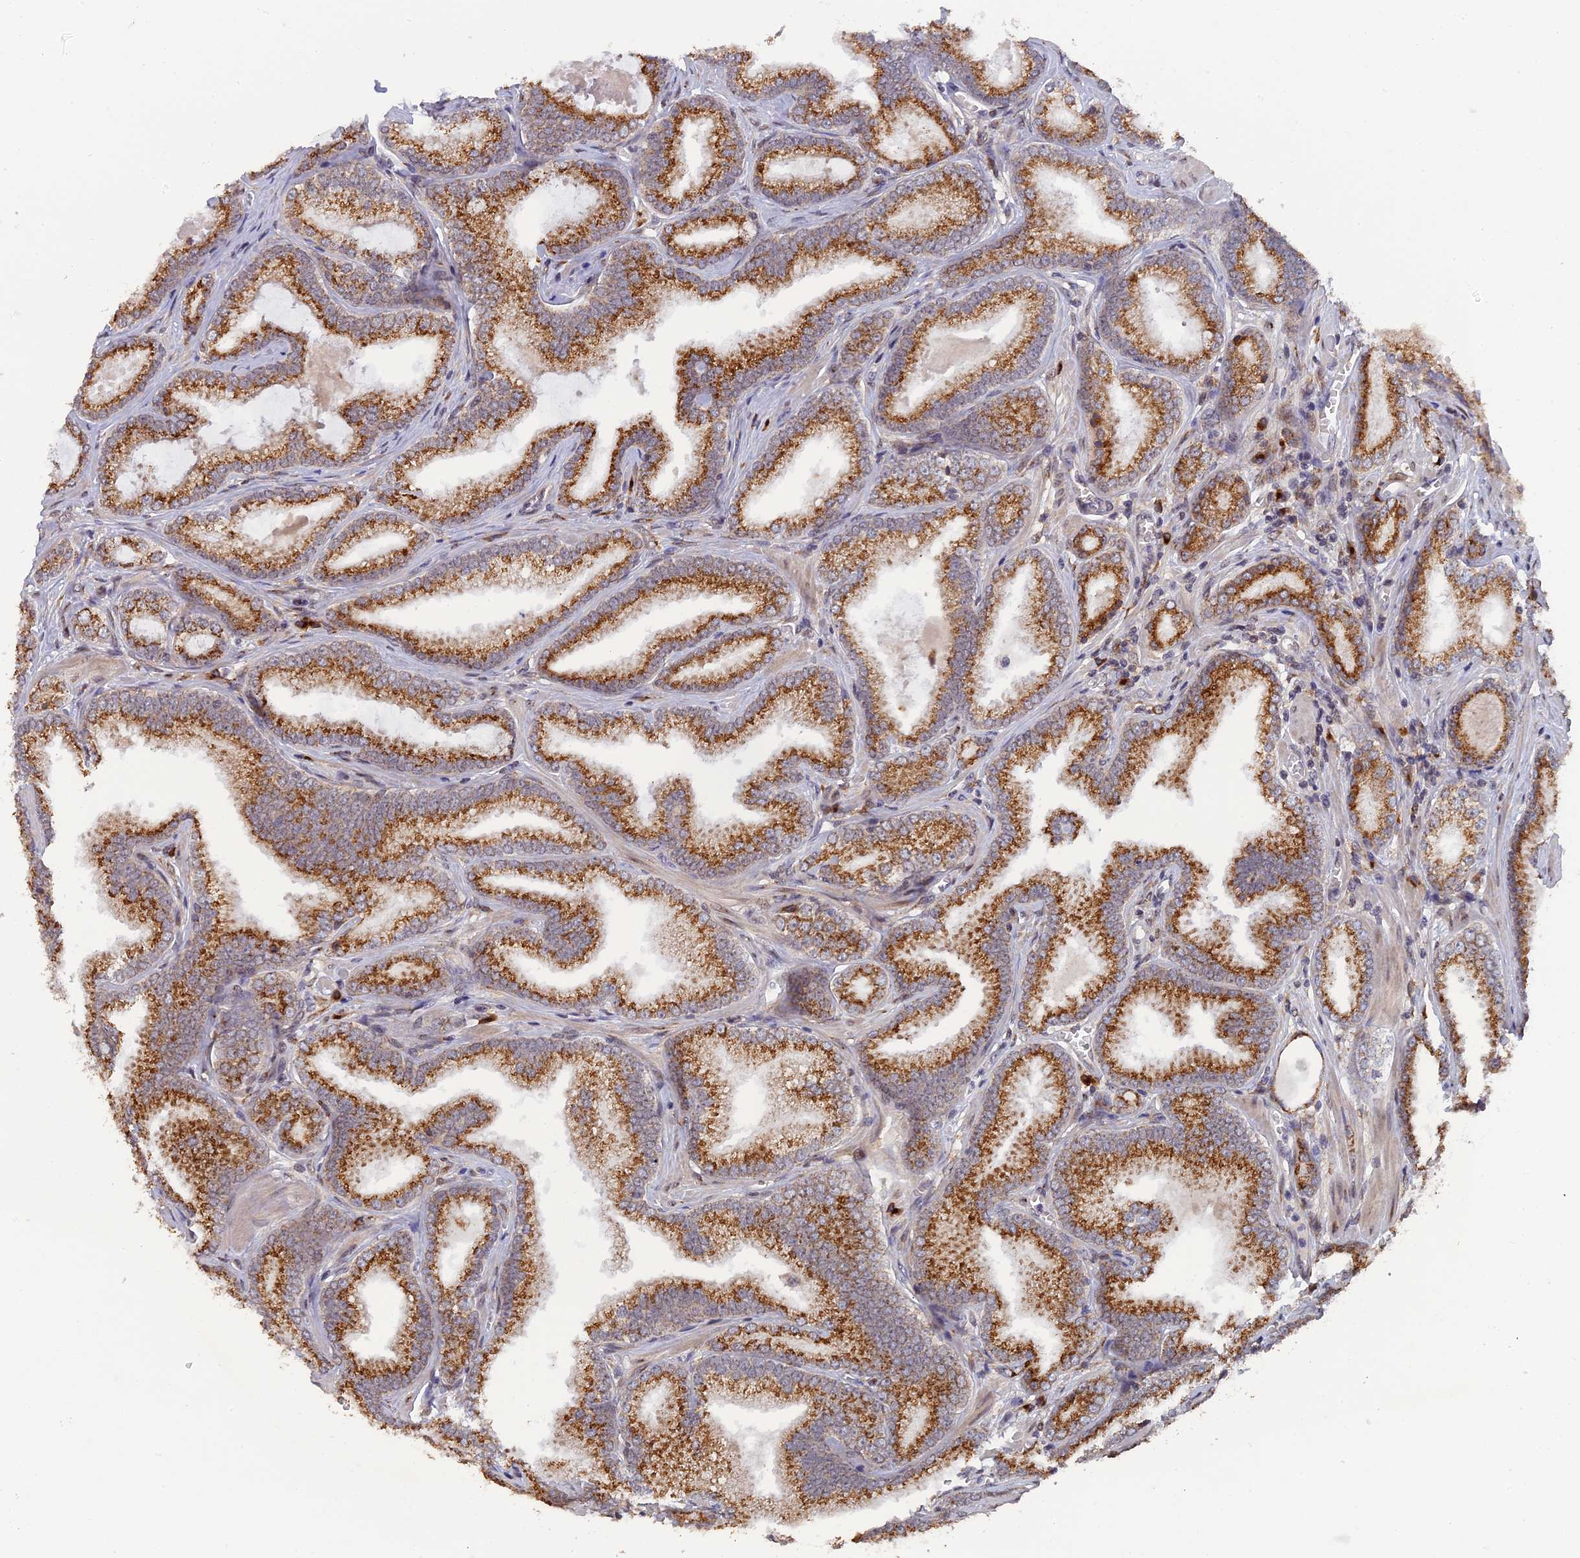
{"staining": {"intensity": "strong", "quantity": ">75%", "location": "cytoplasmic/membranous"}, "tissue": "prostate cancer", "cell_type": "Tumor cells", "image_type": "cancer", "snomed": [{"axis": "morphology", "description": "Adenocarcinoma, Low grade"}, {"axis": "topography", "description": "Prostate"}], "caption": "Prostate cancer (adenocarcinoma (low-grade)) stained with a brown dye demonstrates strong cytoplasmic/membranous positive positivity in about >75% of tumor cells.", "gene": "SNX17", "patient": {"sex": "male", "age": 60}}